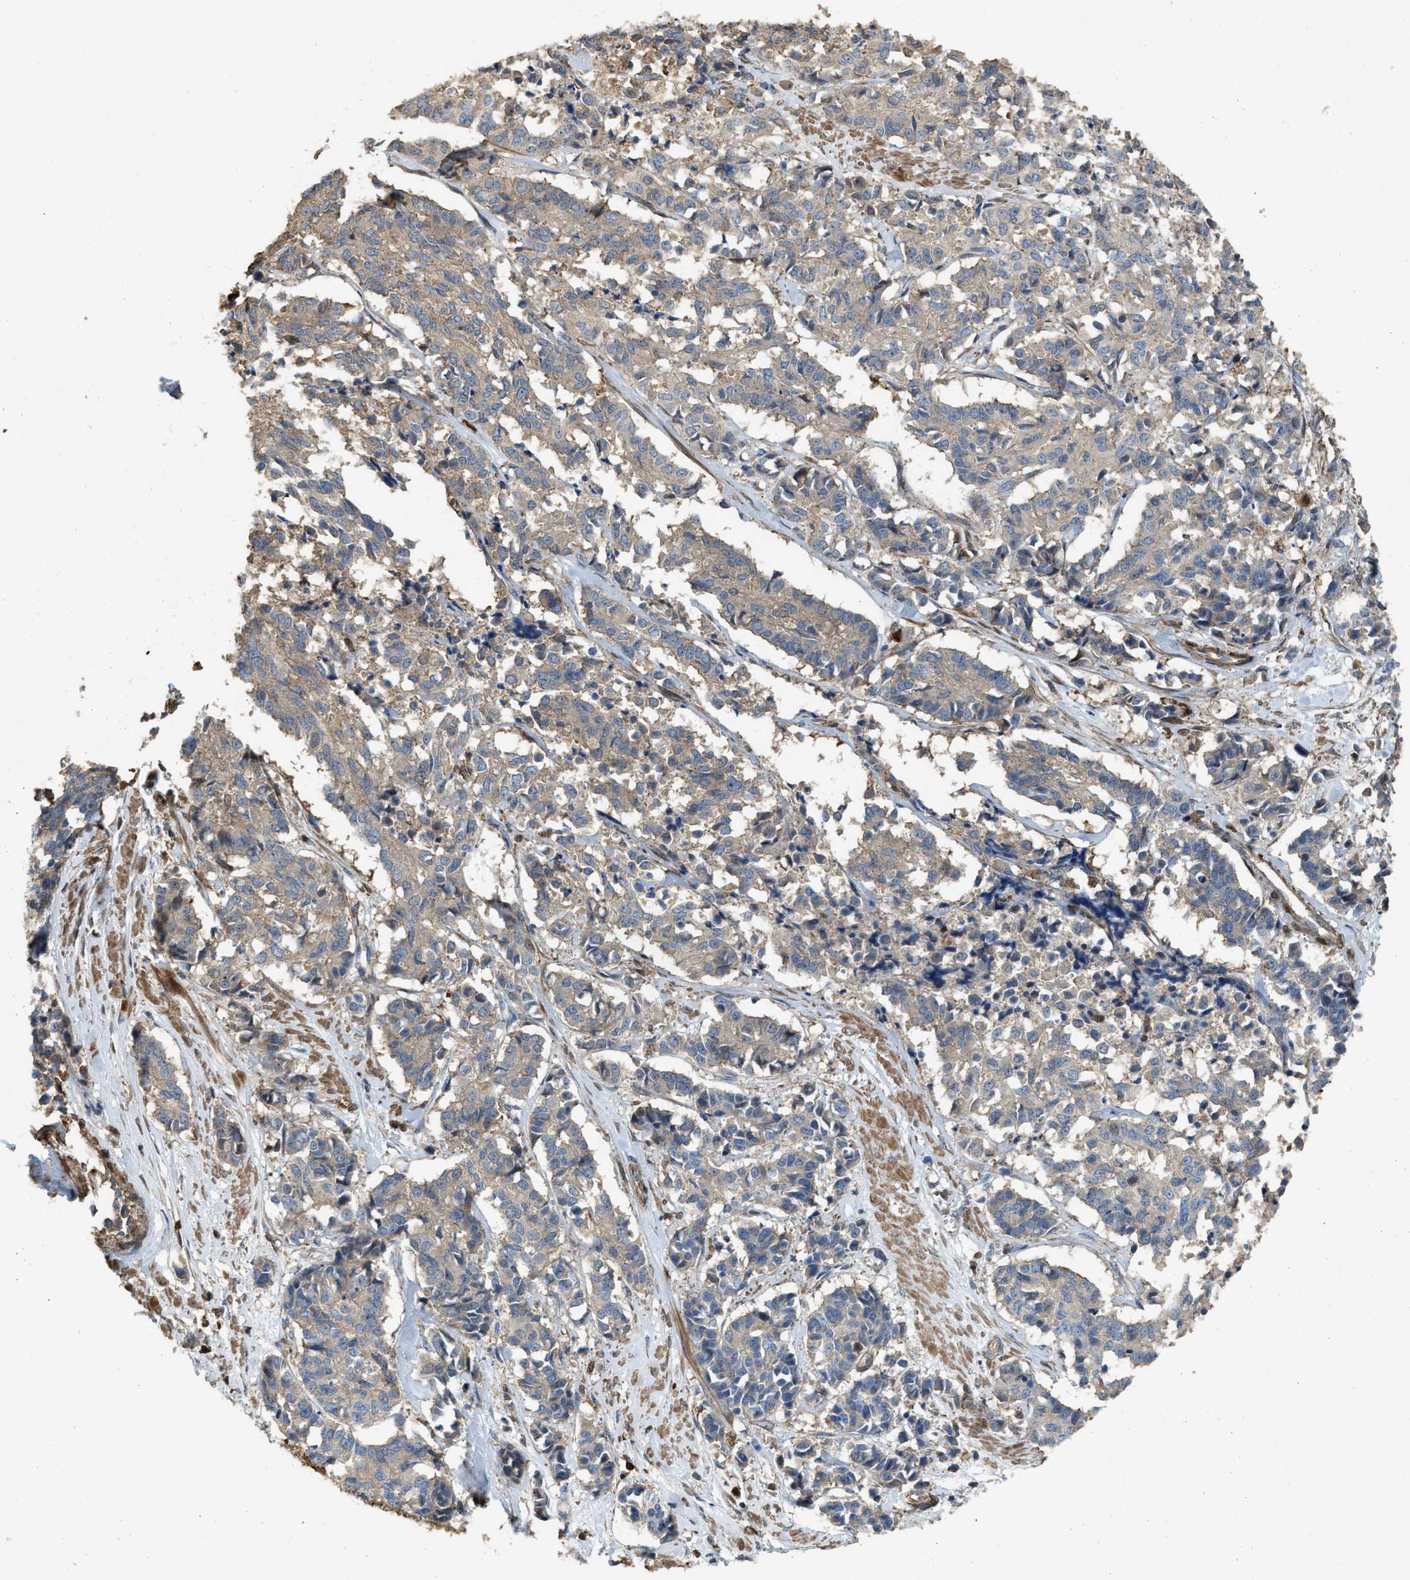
{"staining": {"intensity": "weak", "quantity": ">75%", "location": "cytoplasmic/membranous"}, "tissue": "cervical cancer", "cell_type": "Tumor cells", "image_type": "cancer", "snomed": [{"axis": "morphology", "description": "Squamous cell carcinoma, NOS"}, {"axis": "topography", "description": "Cervix"}], "caption": "The histopathology image exhibits immunohistochemical staining of cervical cancer. There is weak cytoplasmic/membranous positivity is present in approximately >75% of tumor cells.", "gene": "SERPINB5", "patient": {"sex": "female", "age": 35}}